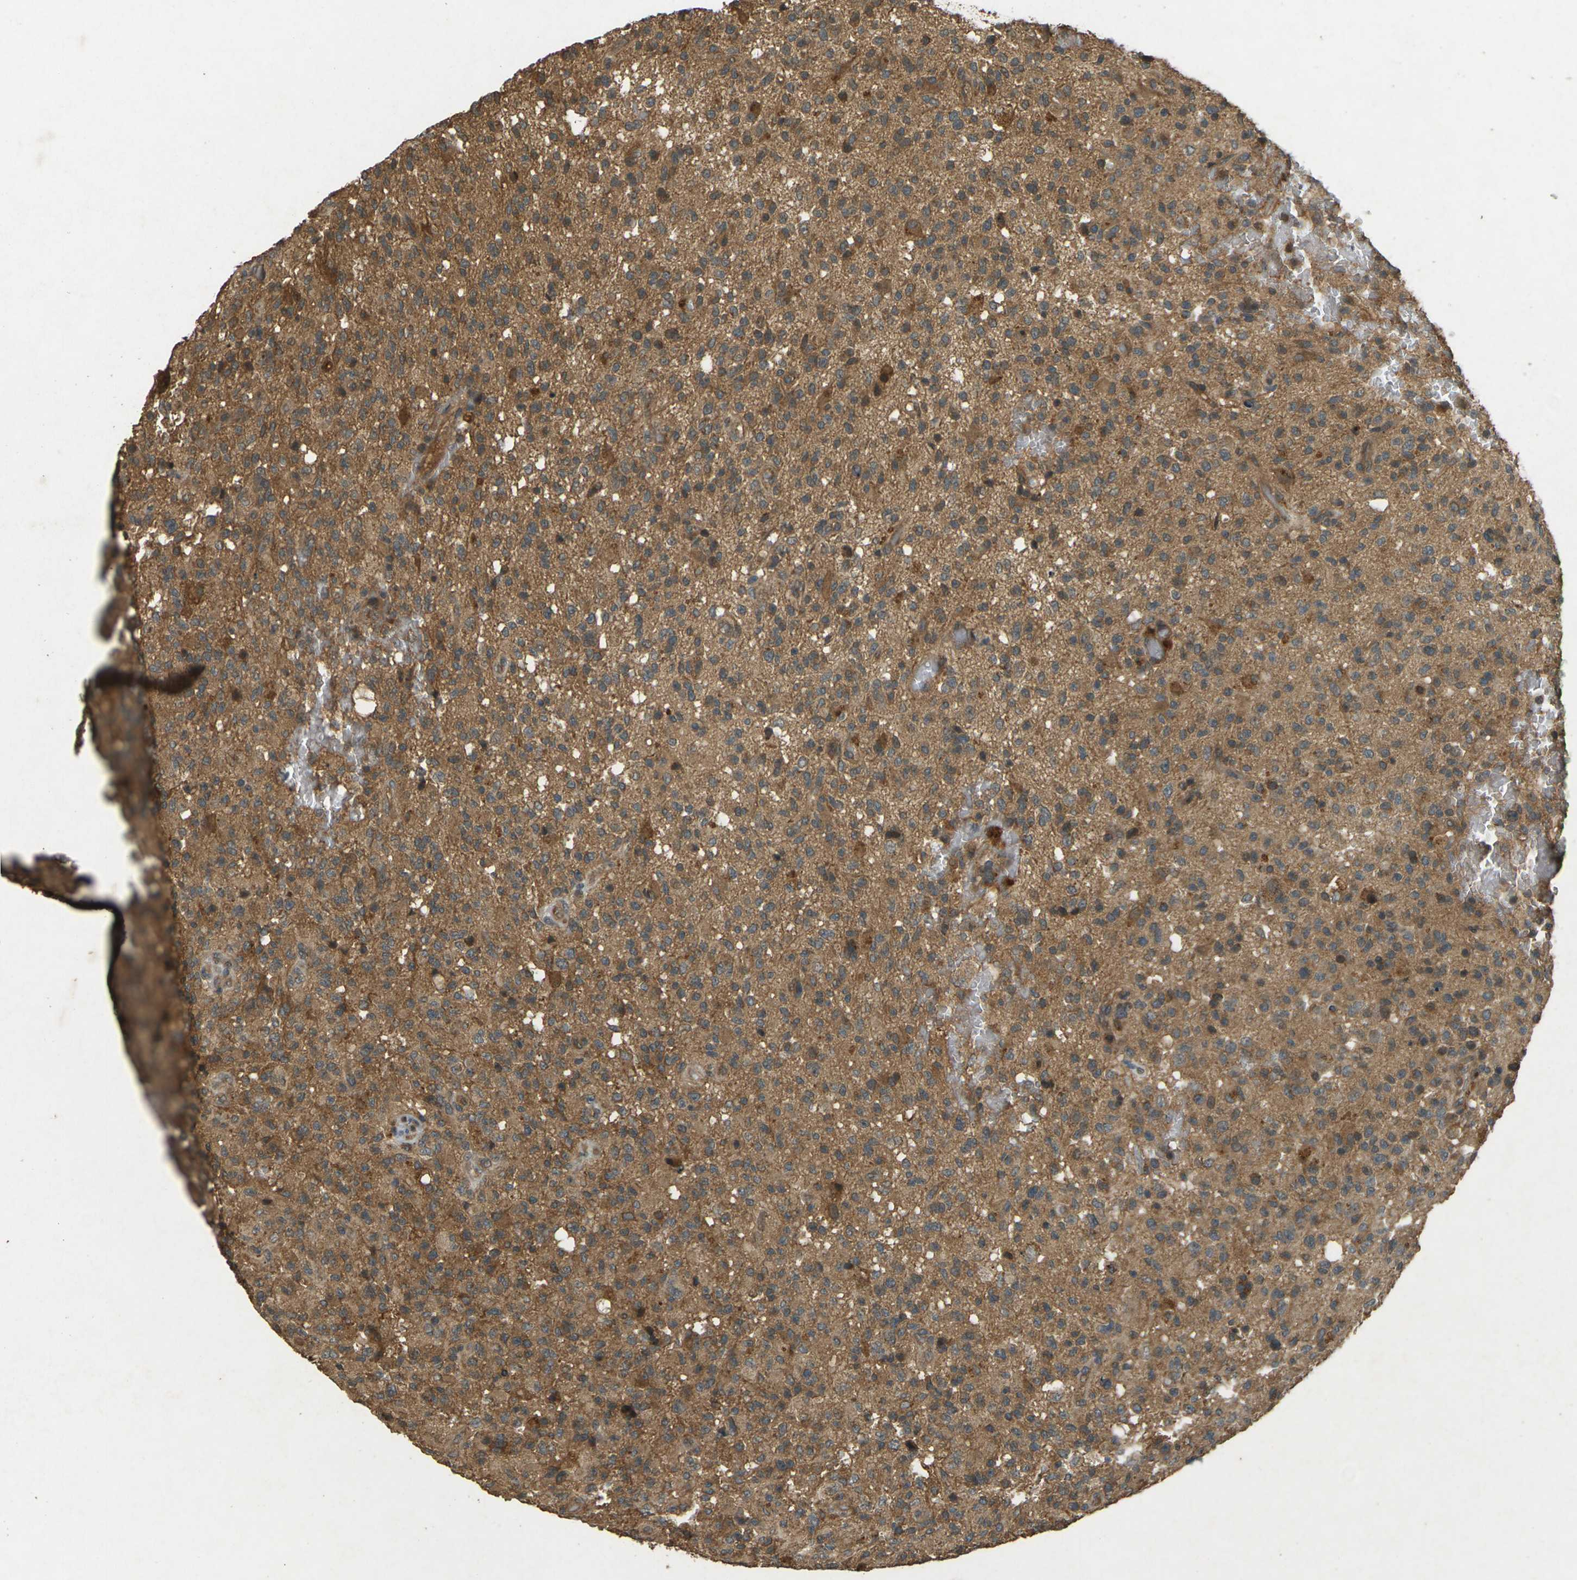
{"staining": {"intensity": "moderate", "quantity": ">75%", "location": "cytoplasmic/membranous"}, "tissue": "glioma", "cell_type": "Tumor cells", "image_type": "cancer", "snomed": [{"axis": "morphology", "description": "Glioma, malignant, High grade"}, {"axis": "topography", "description": "Brain"}], "caption": "Glioma tissue demonstrates moderate cytoplasmic/membranous expression in about >75% of tumor cells The staining was performed using DAB (3,3'-diaminobenzidine), with brown indicating positive protein expression. Nuclei are stained blue with hematoxylin.", "gene": "TAP1", "patient": {"sex": "male", "age": 71}}